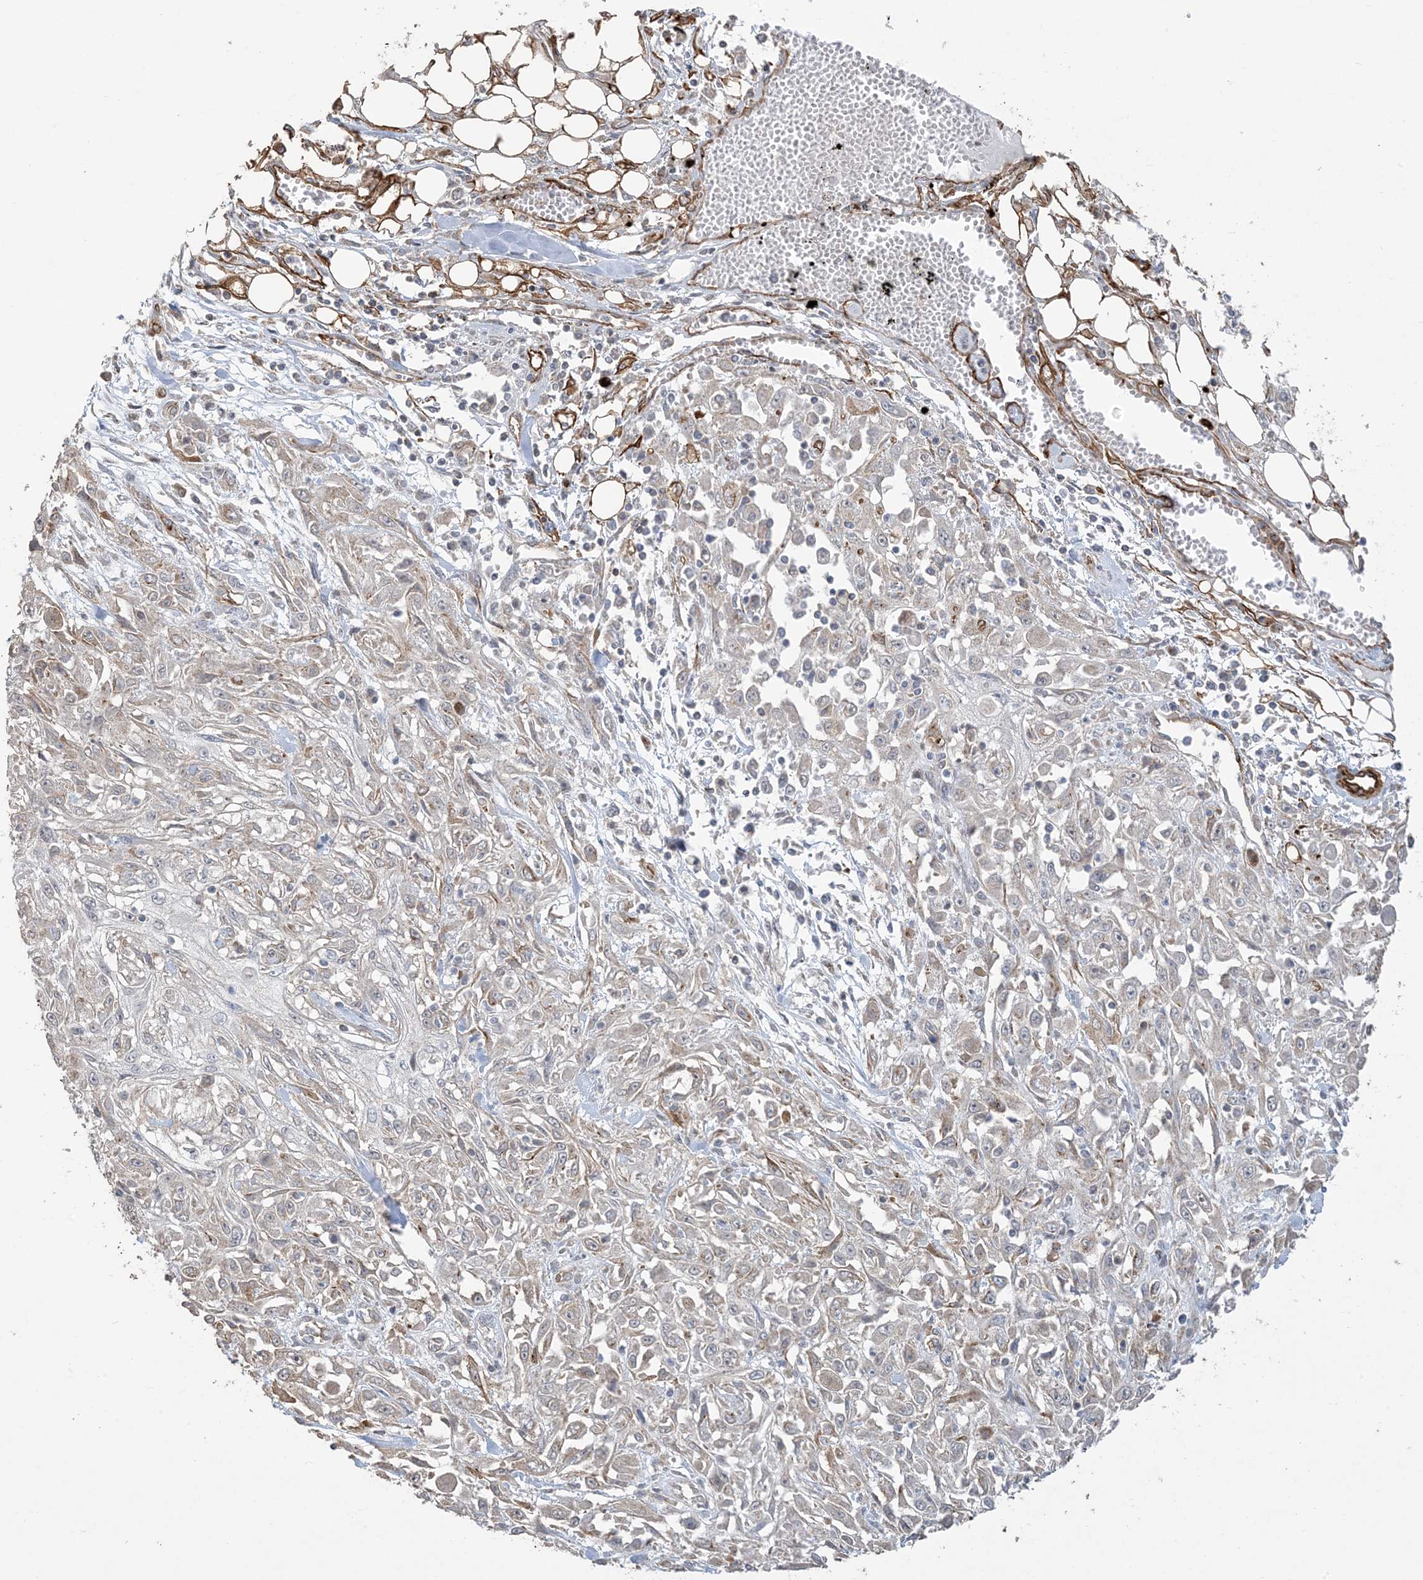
{"staining": {"intensity": "weak", "quantity": ">75%", "location": "cytoplasmic/membranous"}, "tissue": "skin cancer", "cell_type": "Tumor cells", "image_type": "cancer", "snomed": [{"axis": "morphology", "description": "Squamous cell carcinoma, NOS"}, {"axis": "morphology", "description": "Squamous cell carcinoma, metastatic, NOS"}, {"axis": "topography", "description": "Skin"}, {"axis": "topography", "description": "Lymph node"}], "caption": "Weak cytoplasmic/membranous positivity is present in approximately >75% of tumor cells in metastatic squamous cell carcinoma (skin).", "gene": "AGA", "patient": {"sex": "male", "age": 75}}